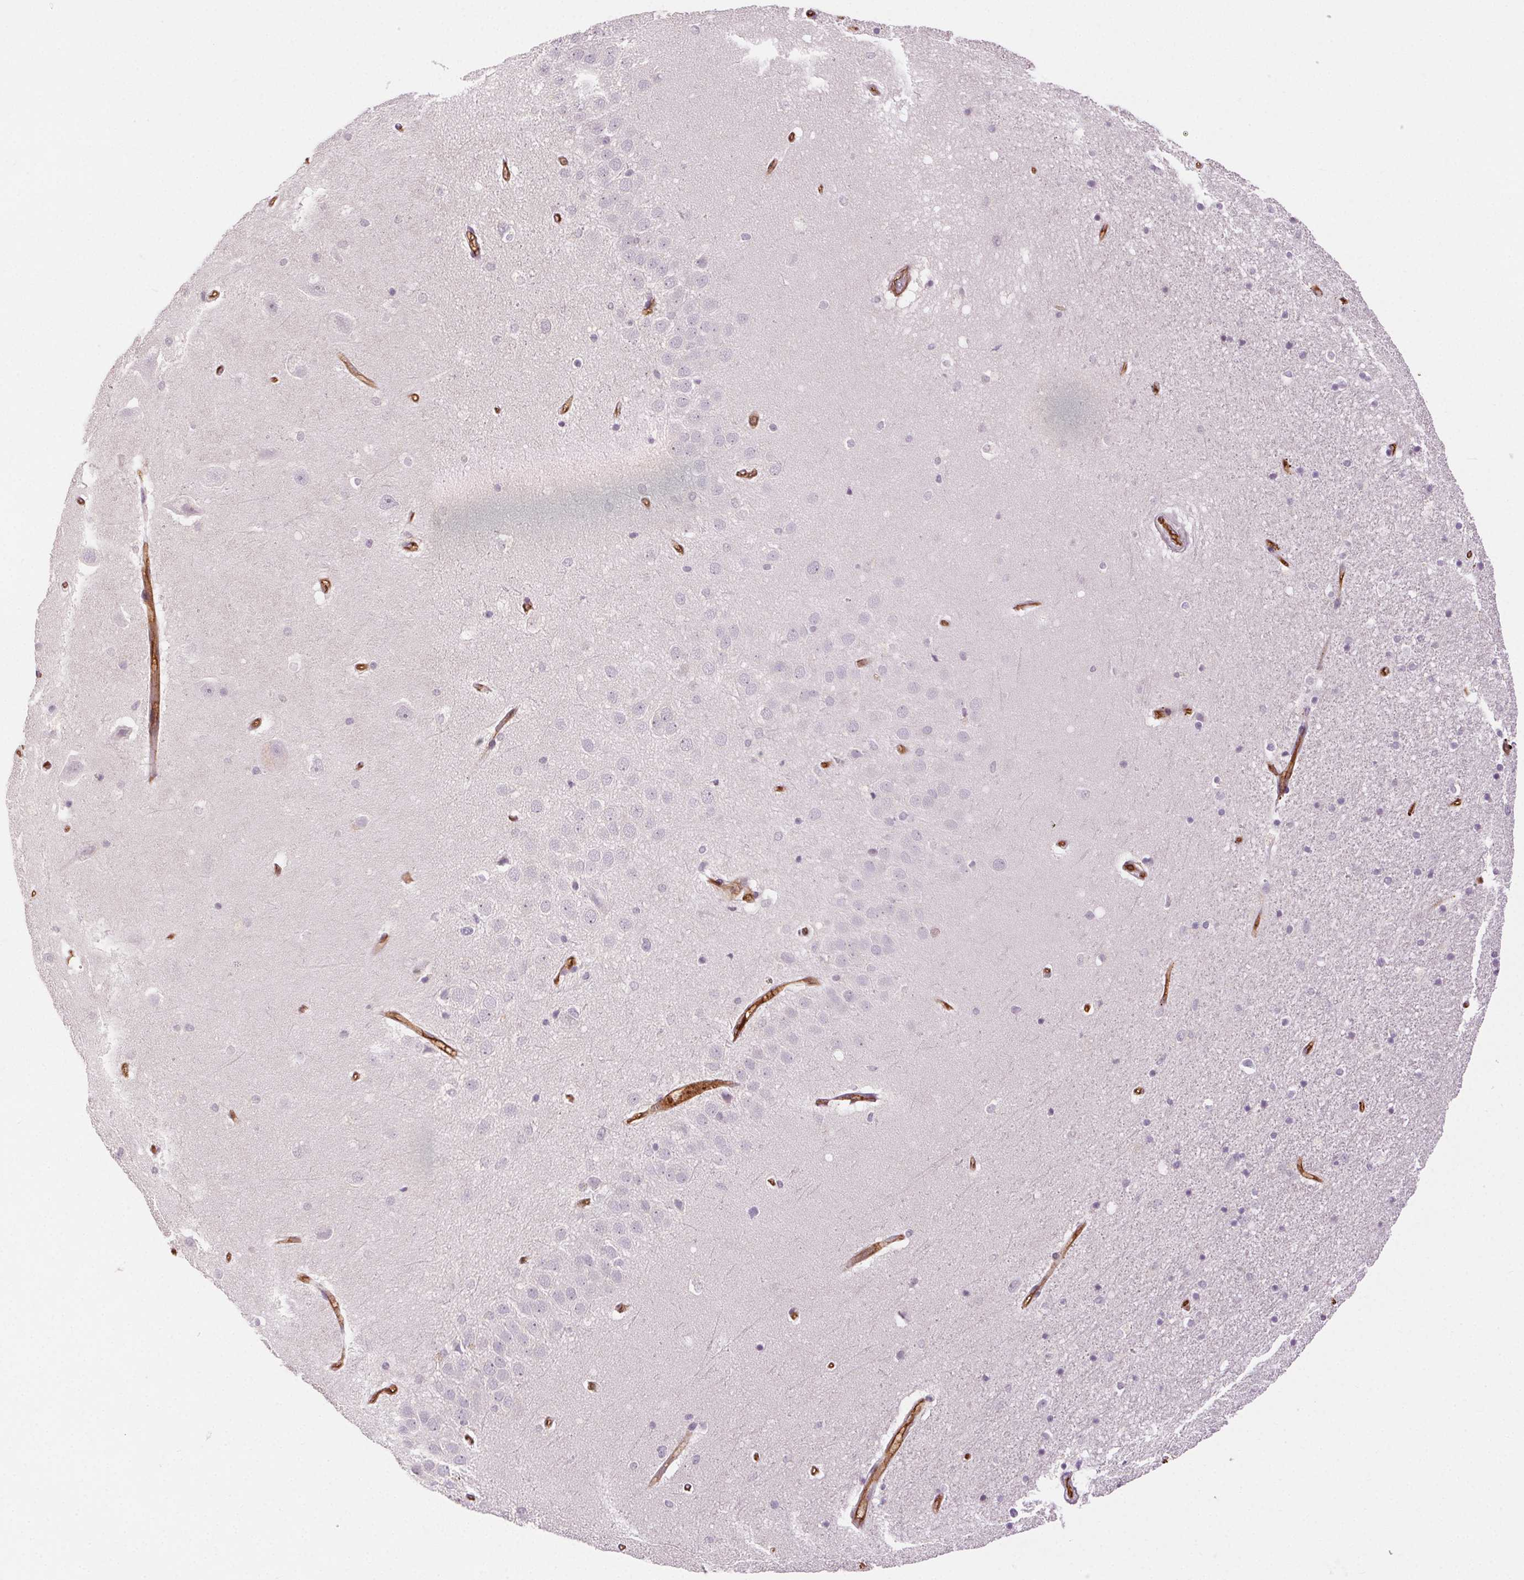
{"staining": {"intensity": "negative", "quantity": "none", "location": "none"}, "tissue": "hippocampus", "cell_type": "Glial cells", "image_type": "normal", "snomed": [{"axis": "morphology", "description": "Normal tissue, NOS"}, {"axis": "topography", "description": "Hippocampus"}], "caption": "A histopathology image of human hippocampus is negative for staining in glial cells. (Brightfield microscopy of DAB (3,3'-diaminobenzidine) IHC at high magnification).", "gene": "PODXL", "patient": {"sex": "male", "age": 63}}